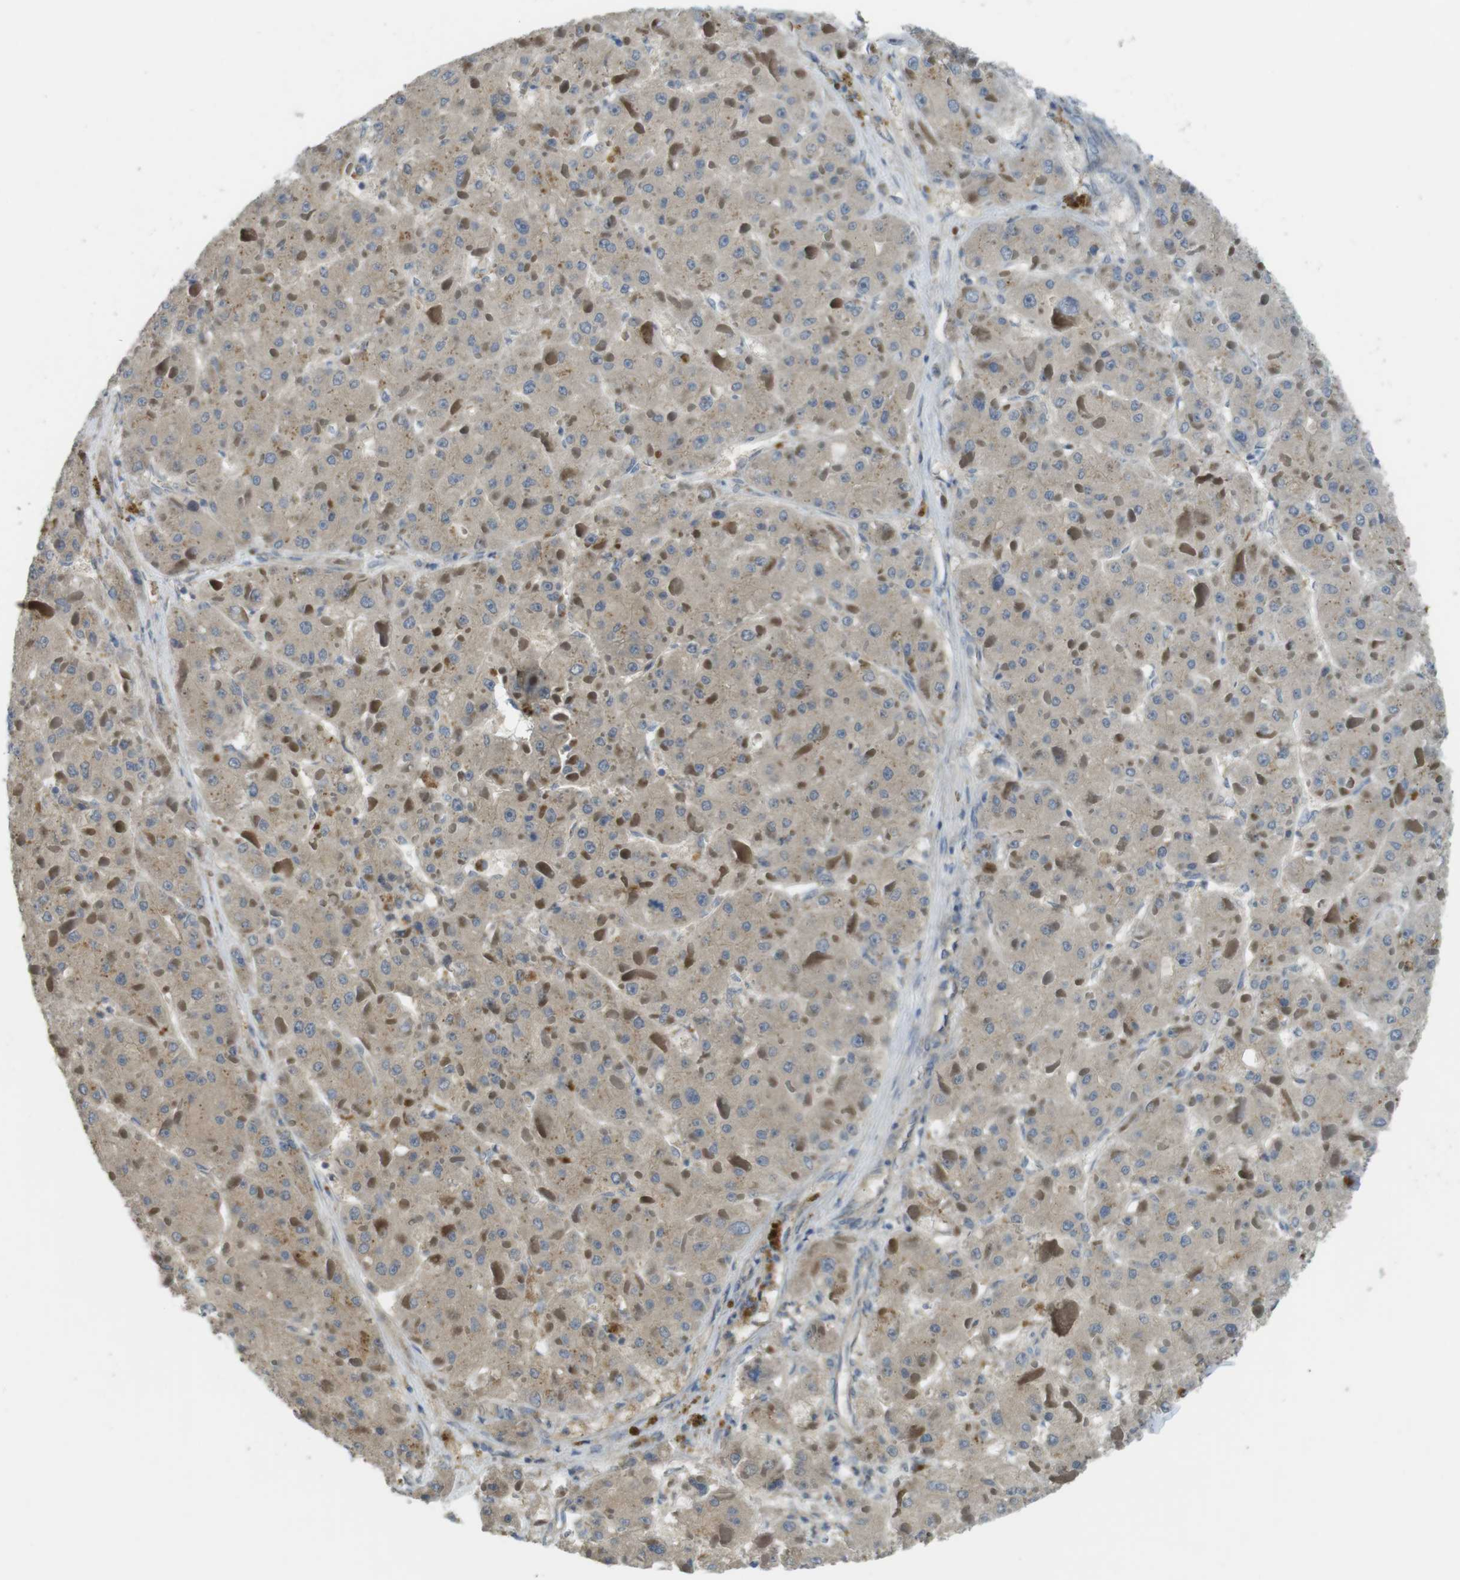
{"staining": {"intensity": "weak", "quantity": "25%-75%", "location": "cytoplasmic/membranous"}, "tissue": "liver cancer", "cell_type": "Tumor cells", "image_type": "cancer", "snomed": [{"axis": "morphology", "description": "Carcinoma, Hepatocellular, NOS"}, {"axis": "topography", "description": "Liver"}], "caption": "High-magnification brightfield microscopy of liver cancer (hepatocellular carcinoma) stained with DAB (brown) and counterstained with hematoxylin (blue). tumor cells exhibit weak cytoplasmic/membranous positivity is seen in about25%-75% of cells. The staining is performed using DAB (3,3'-diaminobenzidine) brown chromogen to label protein expression. The nuclei are counter-stained blue using hematoxylin.", "gene": "ABHD15", "patient": {"sex": "female", "age": 73}}